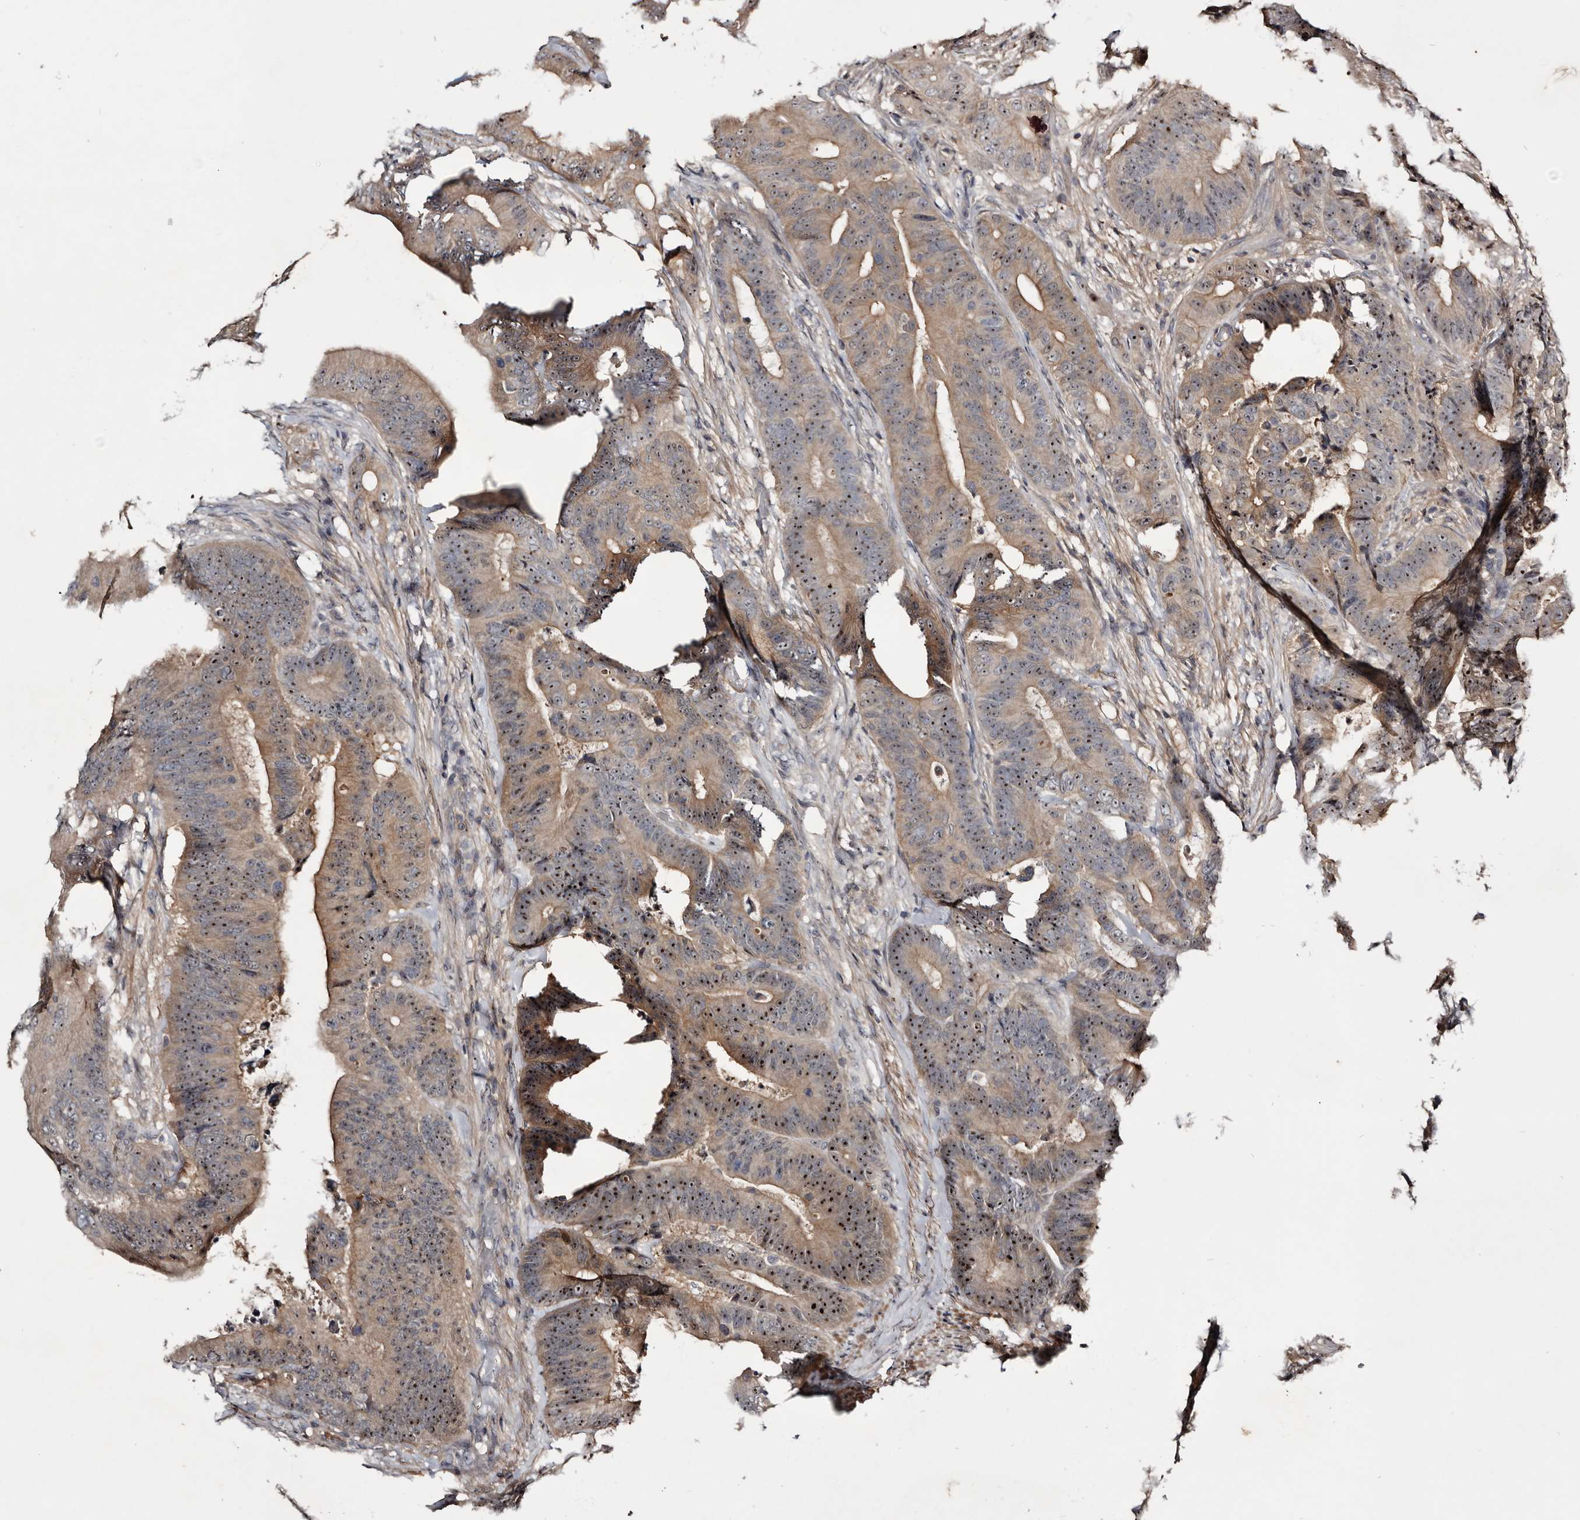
{"staining": {"intensity": "moderate", "quantity": ">75%", "location": "cytoplasmic/membranous,nuclear"}, "tissue": "colorectal cancer", "cell_type": "Tumor cells", "image_type": "cancer", "snomed": [{"axis": "morphology", "description": "Adenocarcinoma, NOS"}, {"axis": "topography", "description": "Colon"}], "caption": "Tumor cells show medium levels of moderate cytoplasmic/membranous and nuclear positivity in approximately >75% of cells in human adenocarcinoma (colorectal). (brown staining indicates protein expression, while blue staining denotes nuclei).", "gene": "TTC39A", "patient": {"sex": "male", "age": 83}}